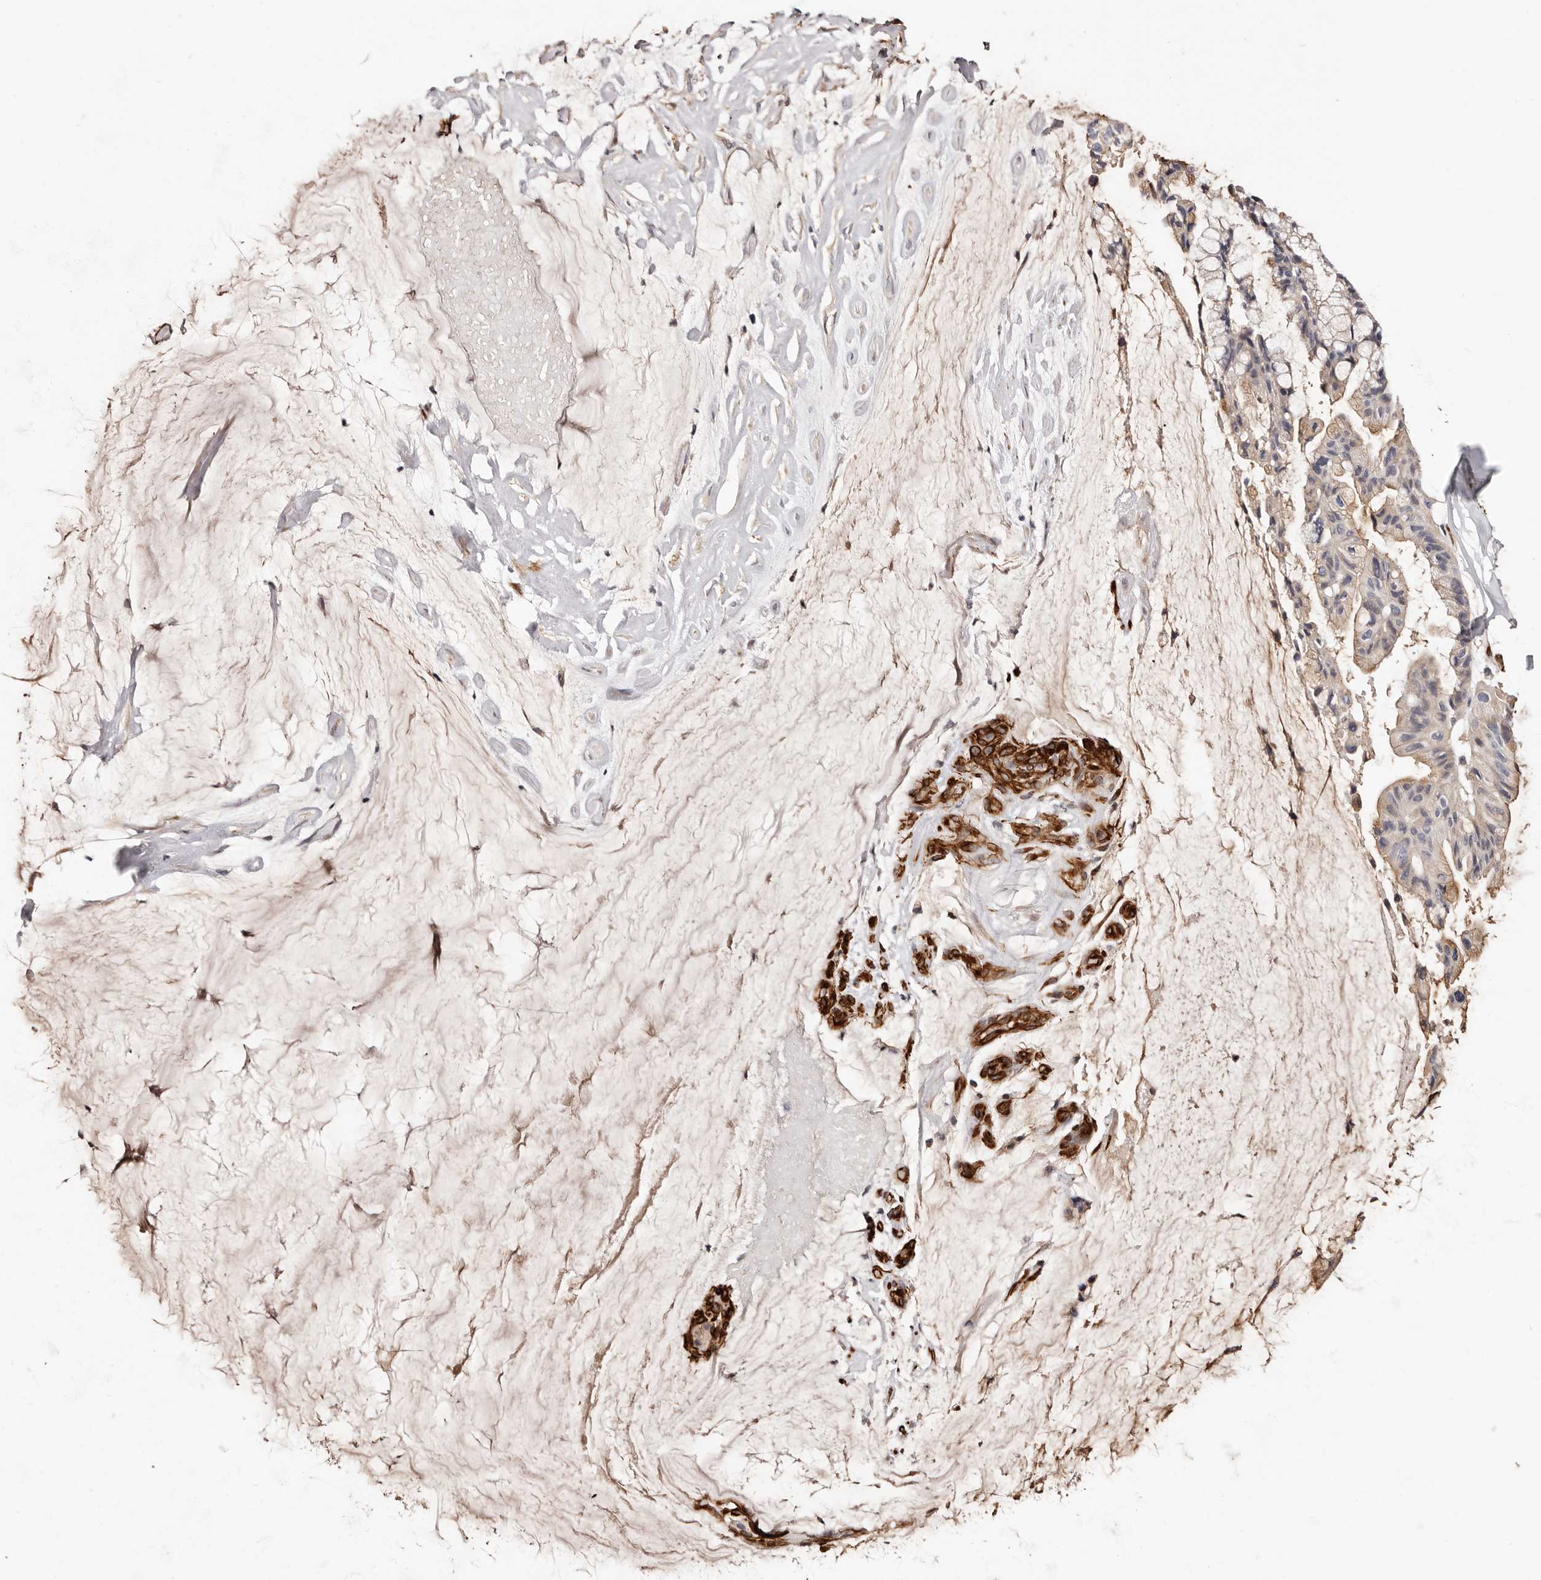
{"staining": {"intensity": "weak", "quantity": "<25%", "location": "cytoplasmic/membranous"}, "tissue": "ovarian cancer", "cell_type": "Tumor cells", "image_type": "cancer", "snomed": [{"axis": "morphology", "description": "Cystadenocarcinoma, mucinous, NOS"}, {"axis": "topography", "description": "Ovary"}], "caption": "Ovarian cancer stained for a protein using IHC exhibits no positivity tumor cells.", "gene": "ZNF557", "patient": {"sex": "female", "age": 39}}